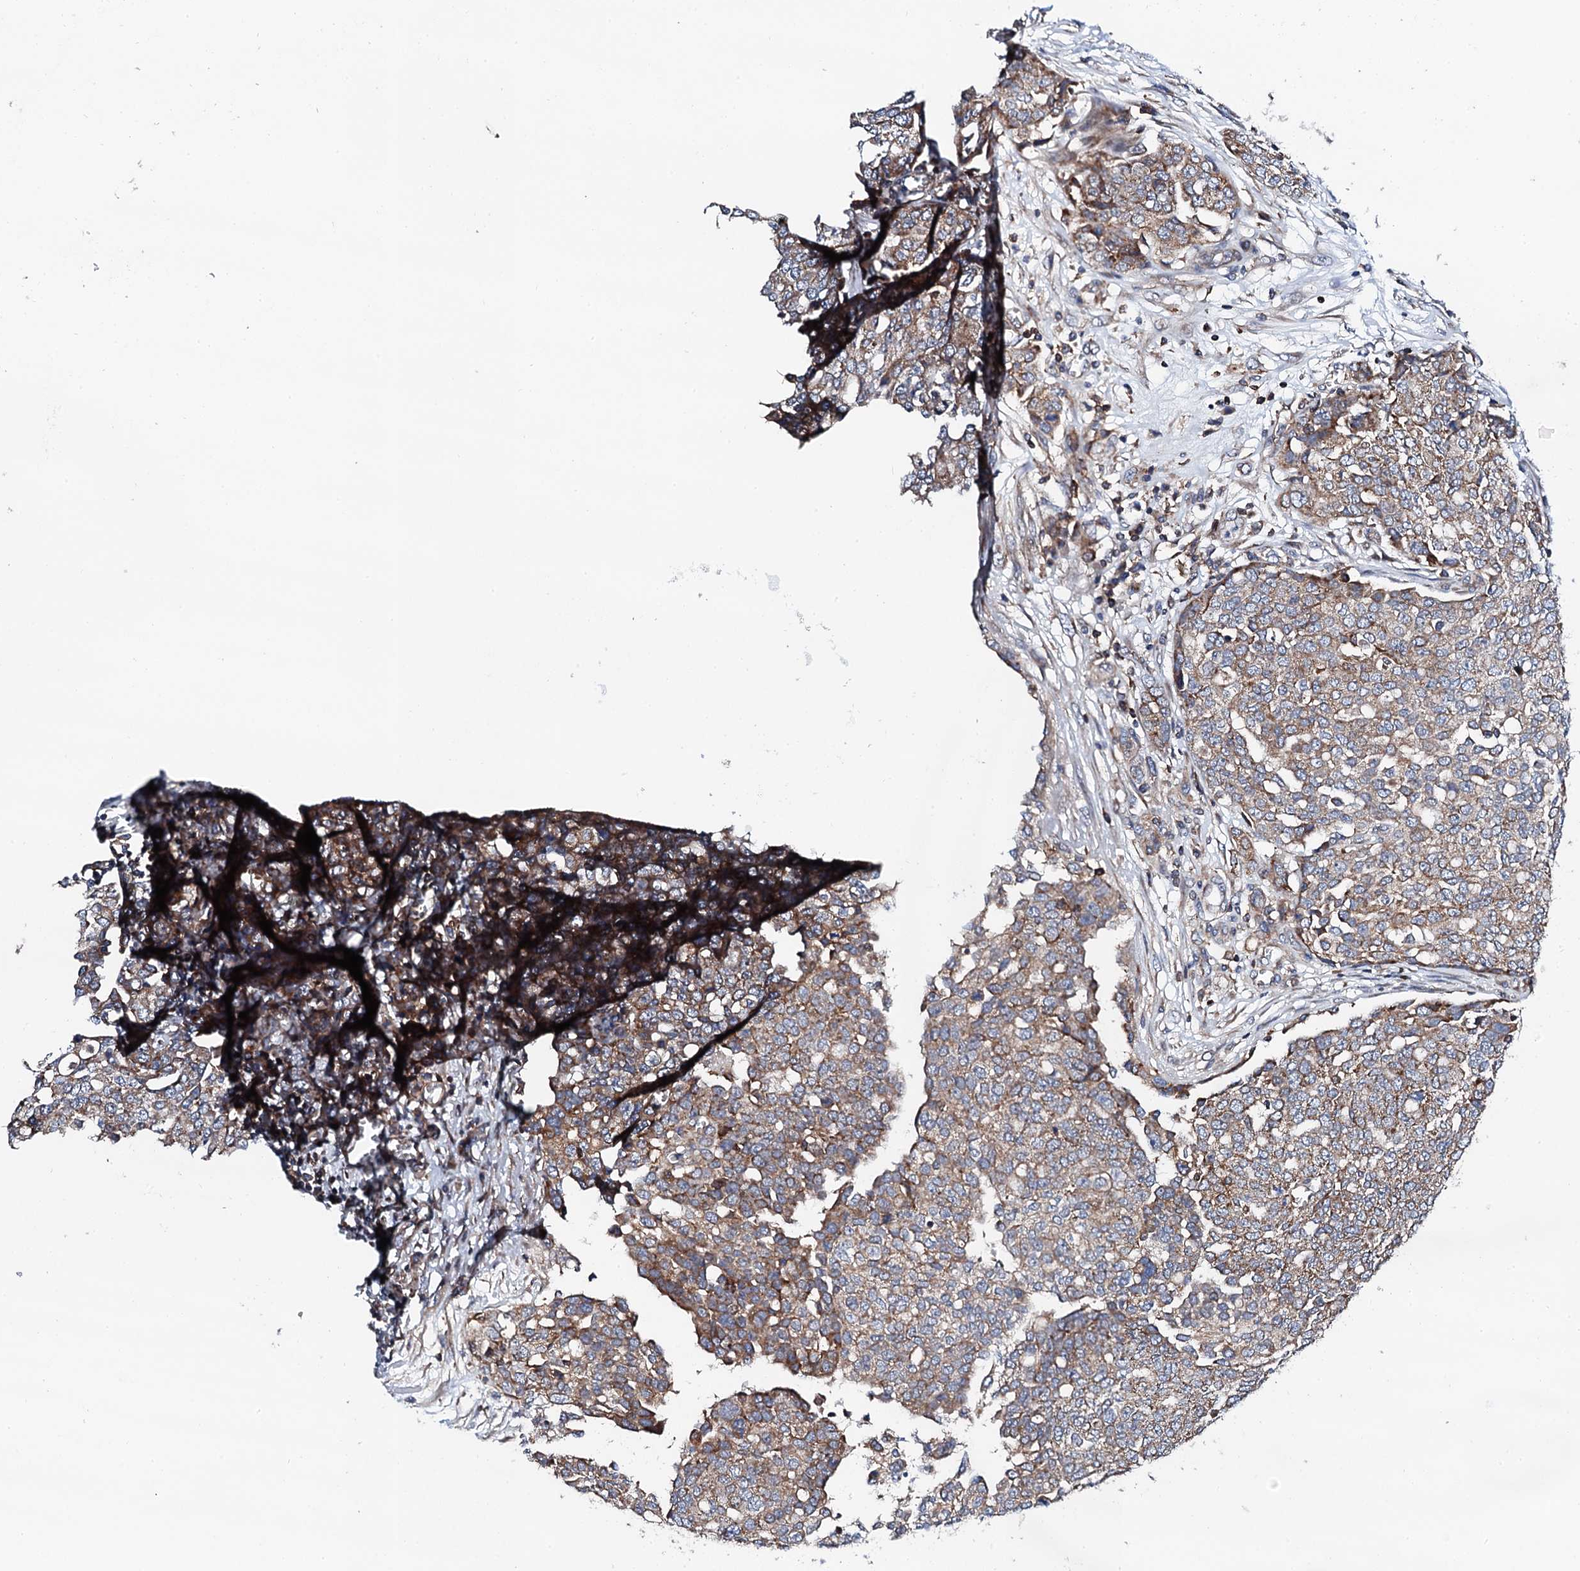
{"staining": {"intensity": "weak", "quantity": ">75%", "location": "cytoplasmic/membranous"}, "tissue": "ovarian cancer", "cell_type": "Tumor cells", "image_type": "cancer", "snomed": [{"axis": "morphology", "description": "Cystadenocarcinoma, serous, NOS"}, {"axis": "topography", "description": "Soft tissue"}, {"axis": "topography", "description": "Ovary"}], "caption": "The photomicrograph shows a brown stain indicating the presence of a protein in the cytoplasmic/membranous of tumor cells in ovarian cancer (serous cystadenocarcinoma).", "gene": "COG4", "patient": {"sex": "female", "age": 57}}